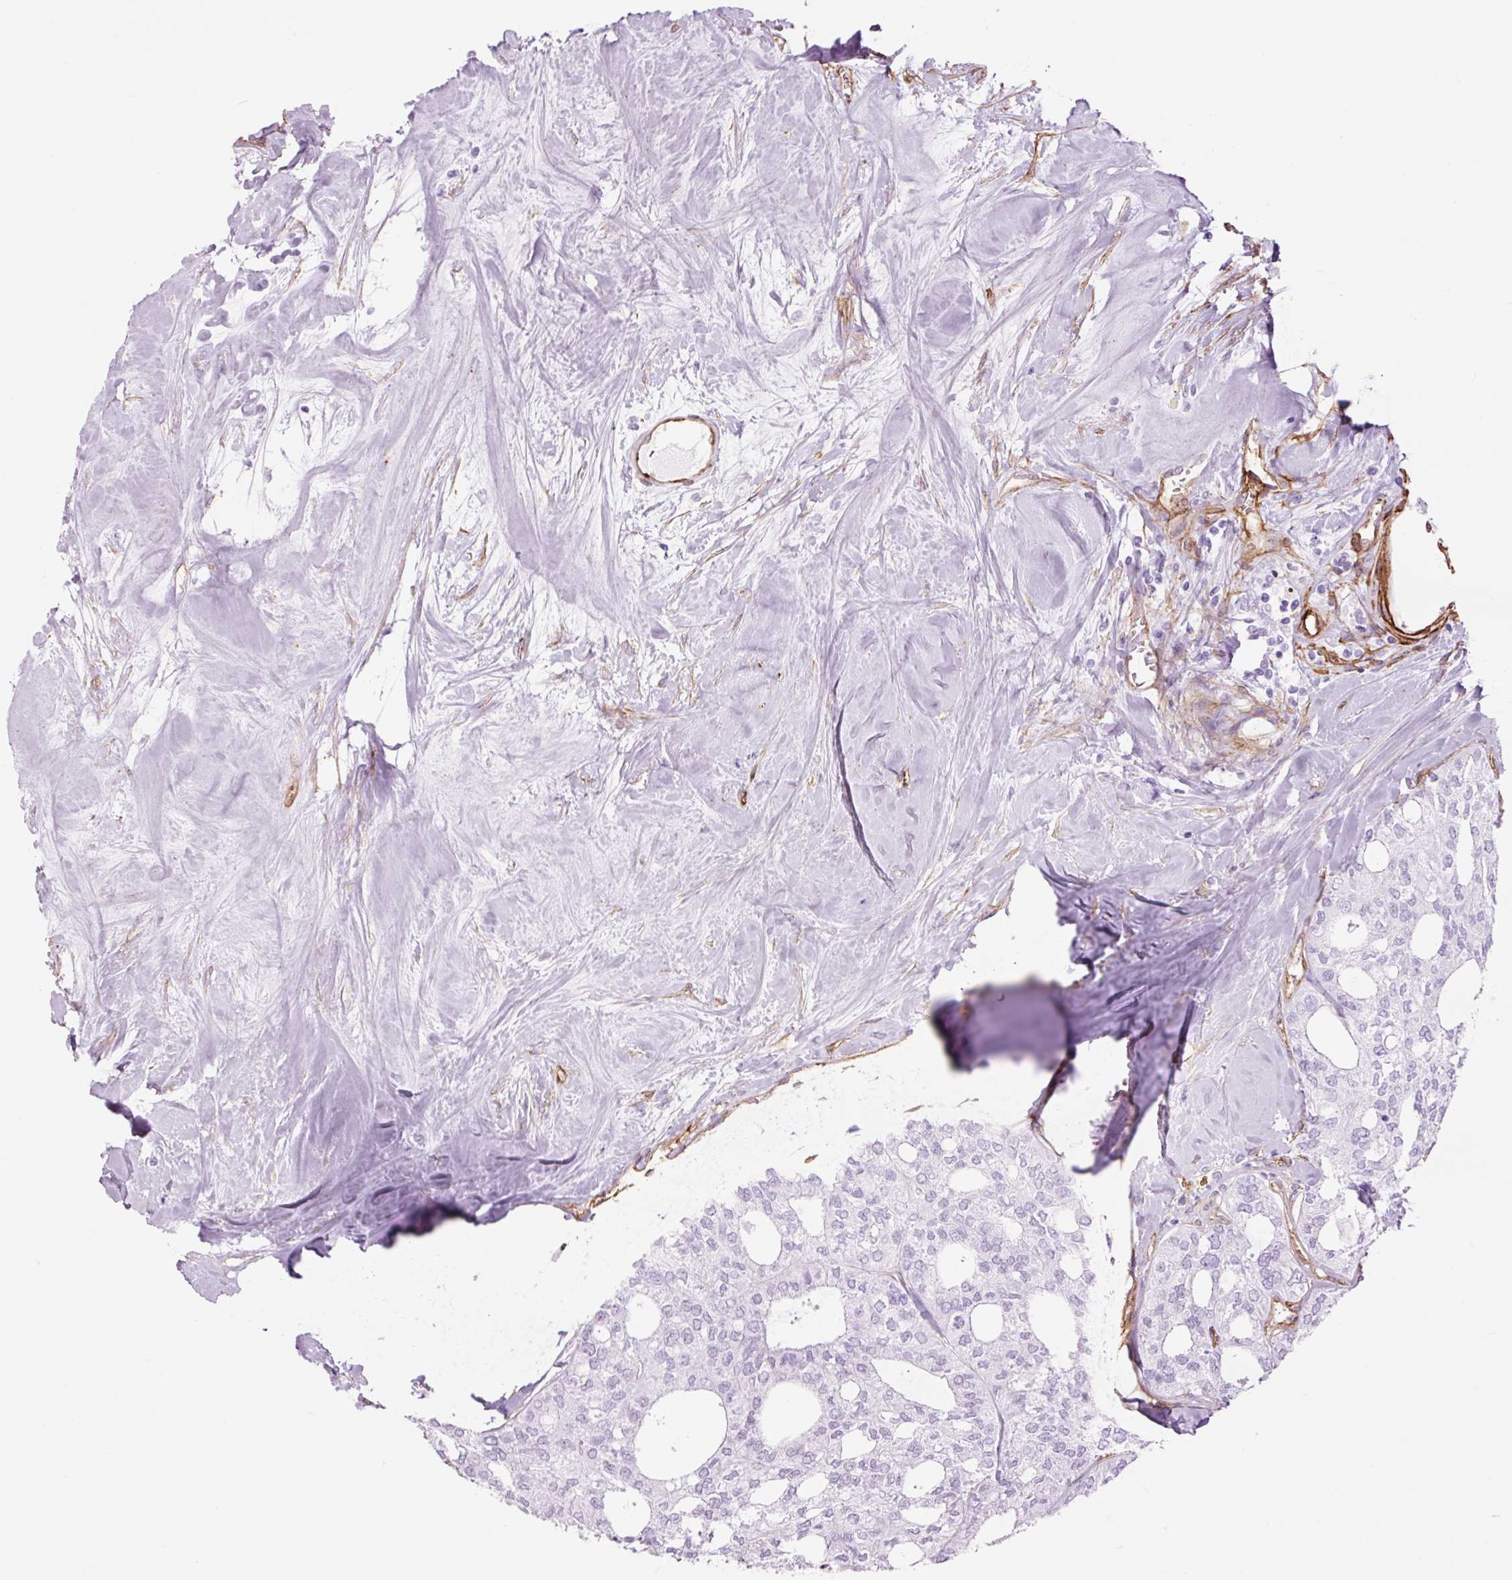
{"staining": {"intensity": "negative", "quantity": "none", "location": "none"}, "tissue": "thyroid cancer", "cell_type": "Tumor cells", "image_type": "cancer", "snomed": [{"axis": "morphology", "description": "Follicular adenoma carcinoma, NOS"}, {"axis": "topography", "description": "Thyroid gland"}], "caption": "Immunohistochemistry (IHC) photomicrograph of human thyroid cancer (follicular adenoma carcinoma) stained for a protein (brown), which demonstrates no positivity in tumor cells. (Stains: DAB (3,3'-diaminobenzidine) immunohistochemistry (IHC) with hematoxylin counter stain, Microscopy: brightfield microscopy at high magnification).", "gene": "CAV1", "patient": {"sex": "male", "age": 75}}